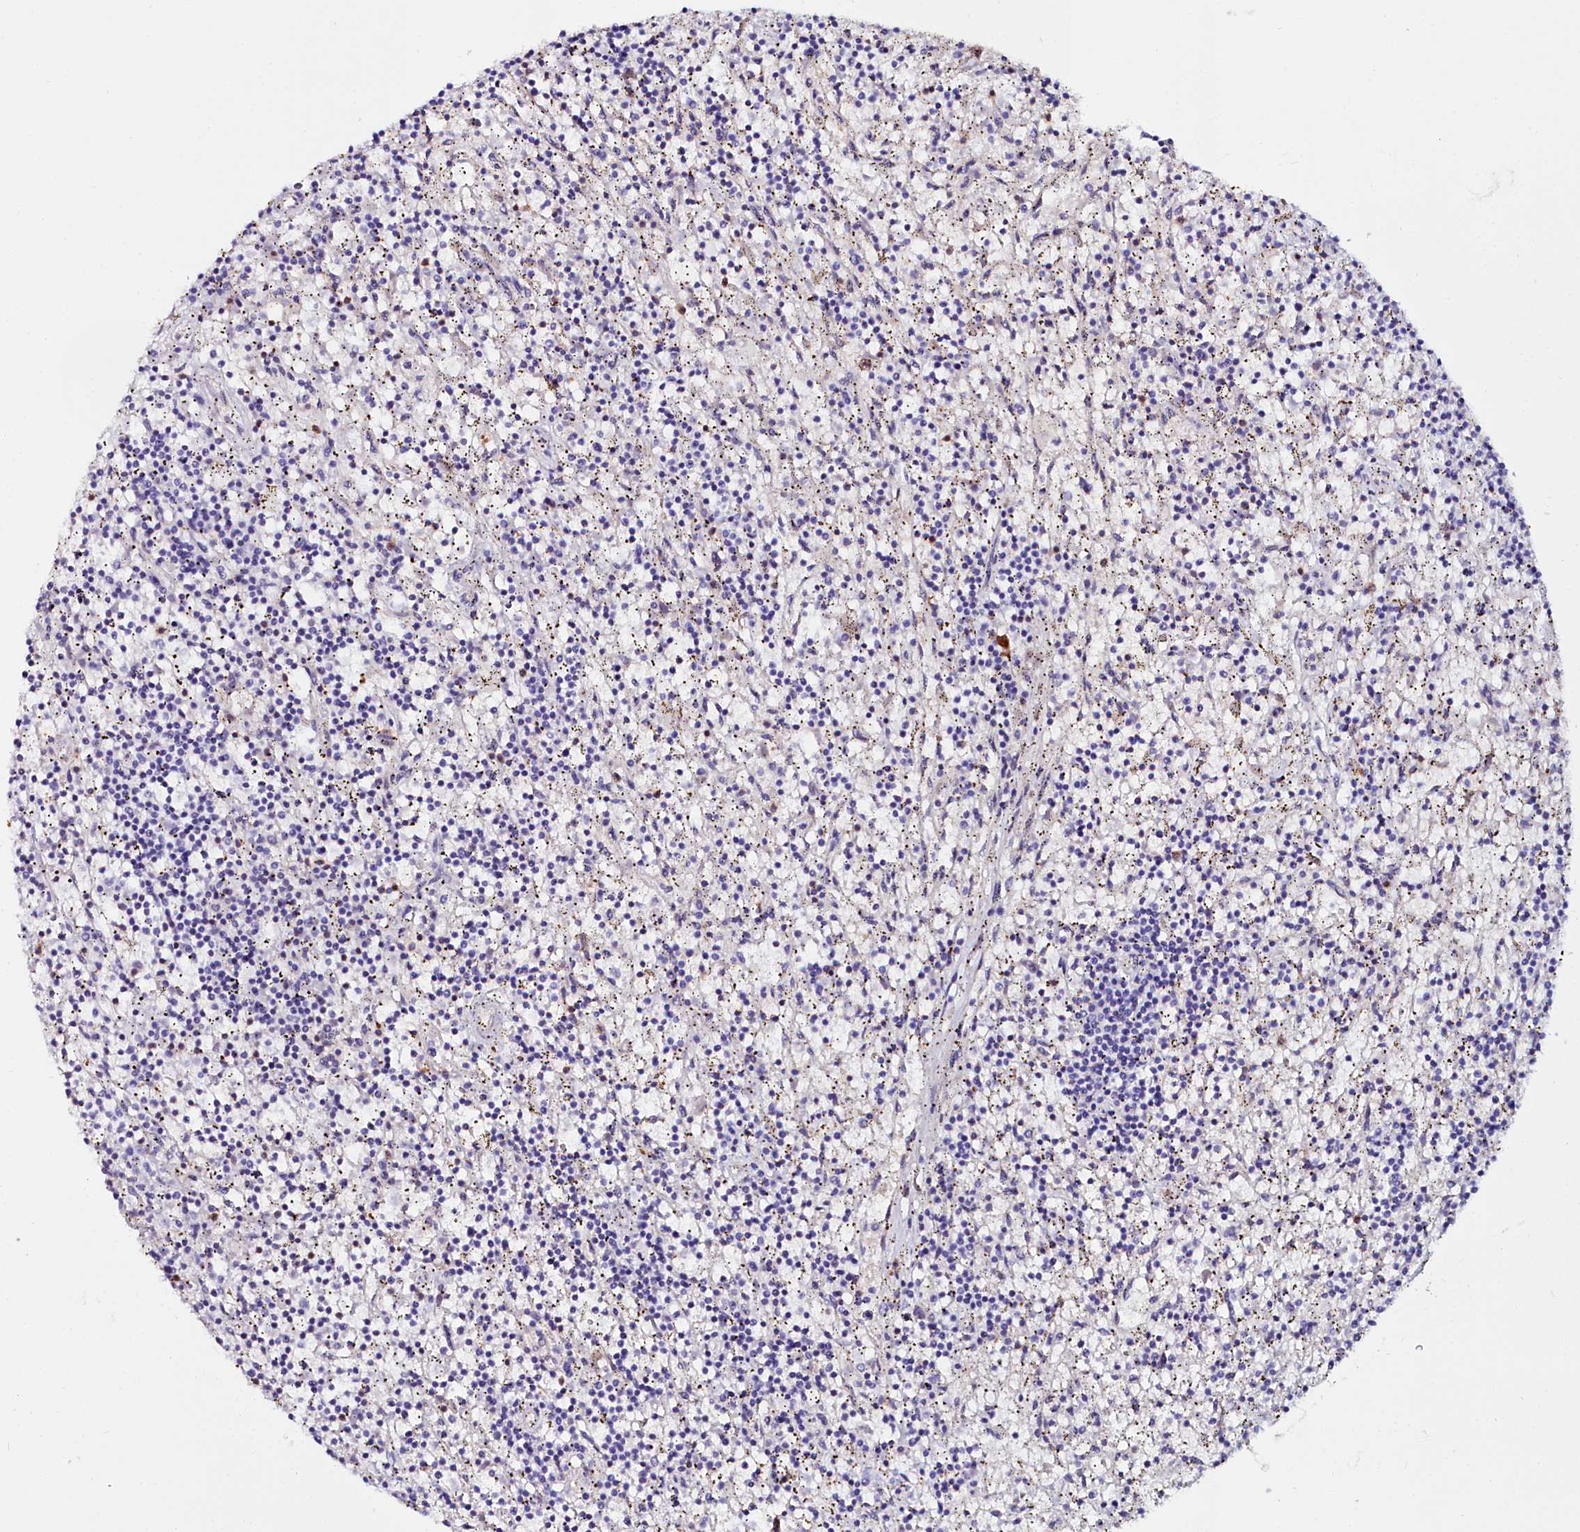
{"staining": {"intensity": "negative", "quantity": "none", "location": "none"}, "tissue": "lymphoma", "cell_type": "Tumor cells", "image_type": "cancer", "snomed": [{"axis": "morphology", "description": "Malignant lymphoma, non-Hodgkin's type, Low grade"}, {"axis": "topography", "description": "Spleen"}], "caption": "Immunohistochemistry histopathology image of neoplastic tissue: human lymphoma stained with DAB demonstrates no significant protein staining in tumor cells. (IHC, brightfield microscopy, high magnification).", "gene": "SLC49A3", "patient": {"sex": "male", "age": 76}}